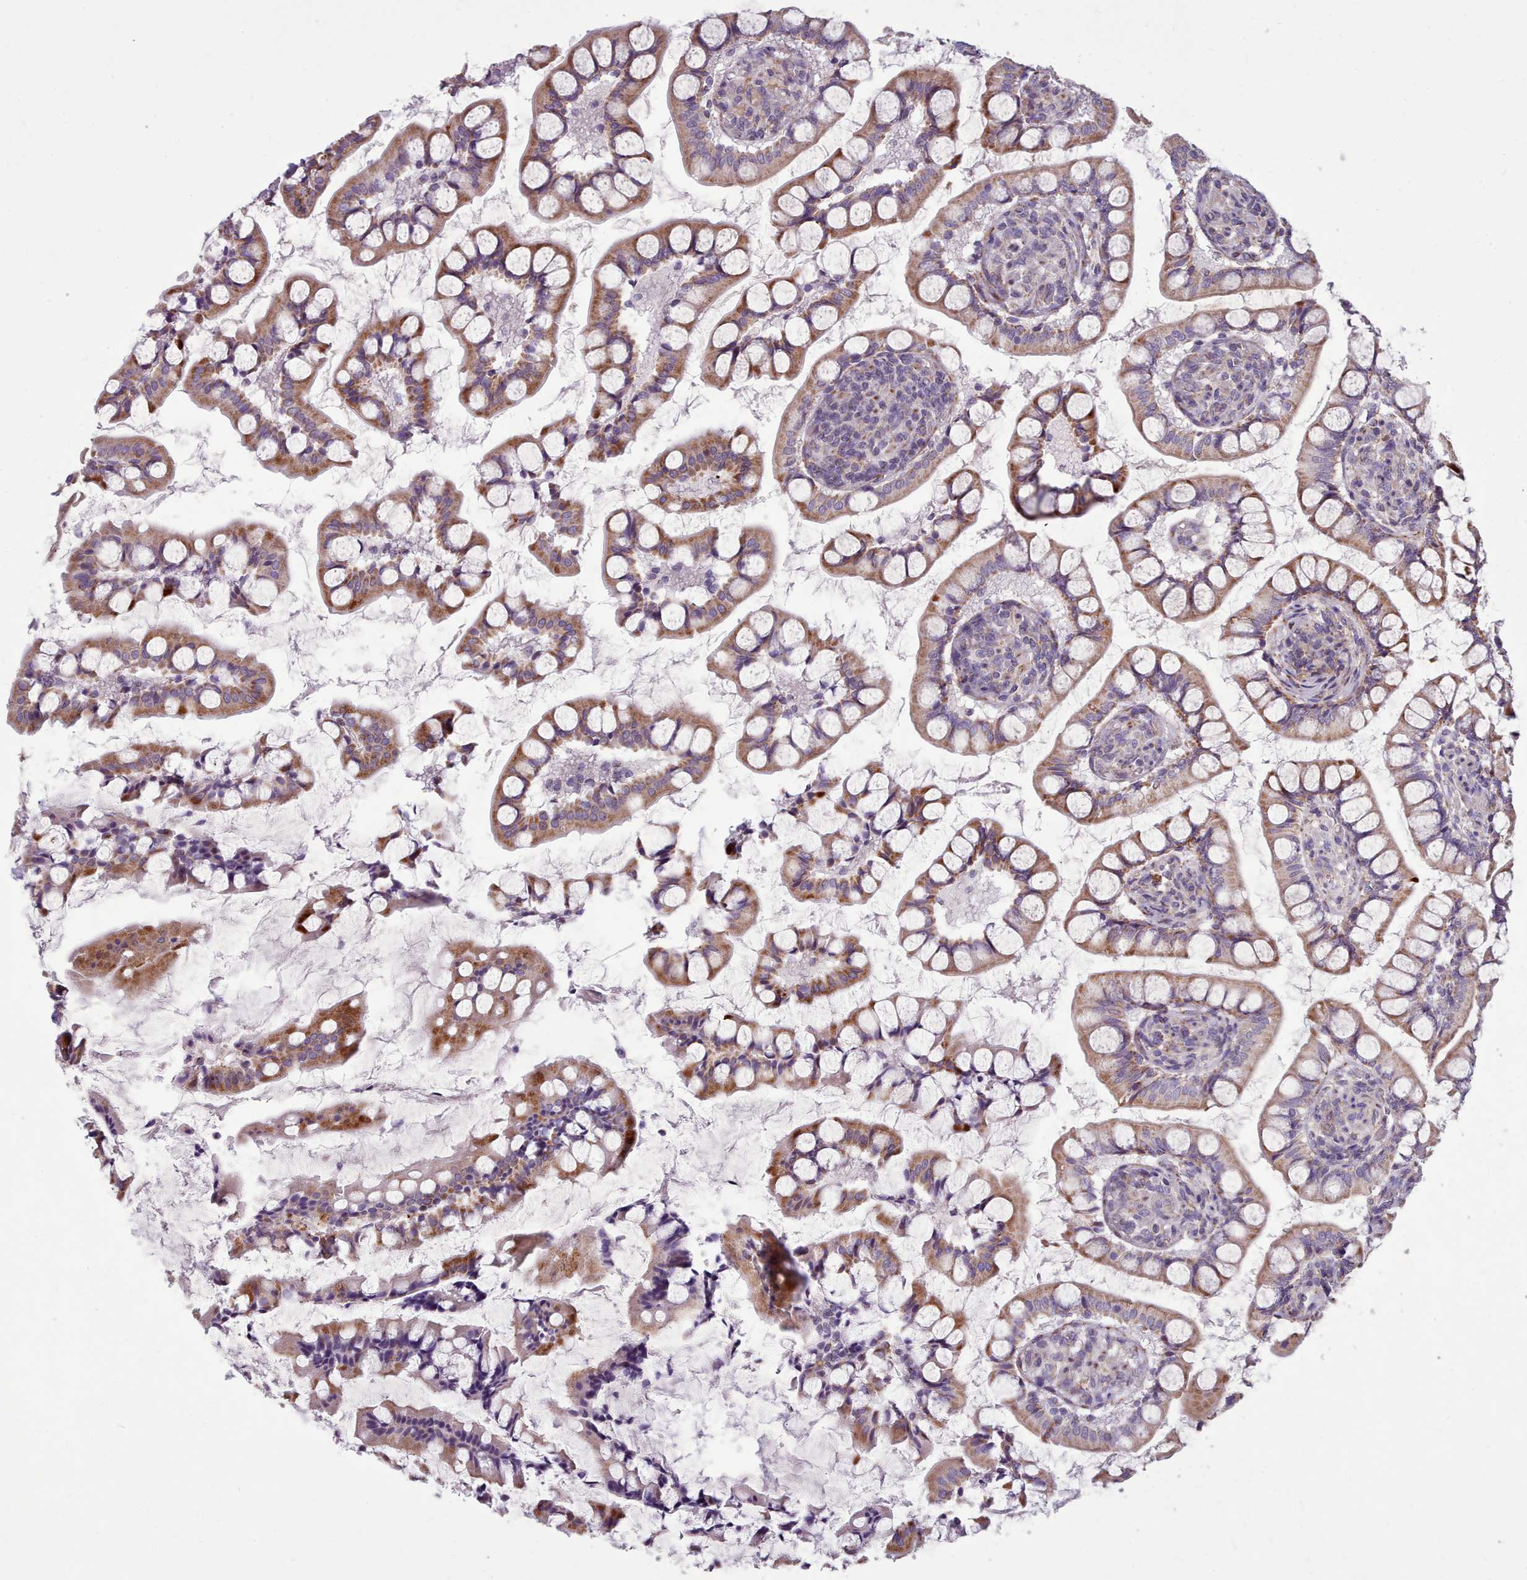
{"staining": {"intensity": "moderate", "quantity": ">75%", "location": "cytoplasmic/membranous"}, "tissue": "small intestine", "cell_type": "Glandular cells", "image_type": "normal", "snomed": [{"axis": "morphology", "description": "Normal tissue, NOS"}, {"axis": "topography", "description": "Small intestine"}], "caption": "A high-resolution photomicrograph shows IHC staining of unremarkable small intestine, which displays moderate cytoplasmic/membranous positivity in about >75% of glandular cells. (Stains: DAB in brown, nuclei in blue, Microscopy: brightfield microscopy at high magnification).", "gene": "FKBP10", "patient": {"sex": "male", "age": 52}}